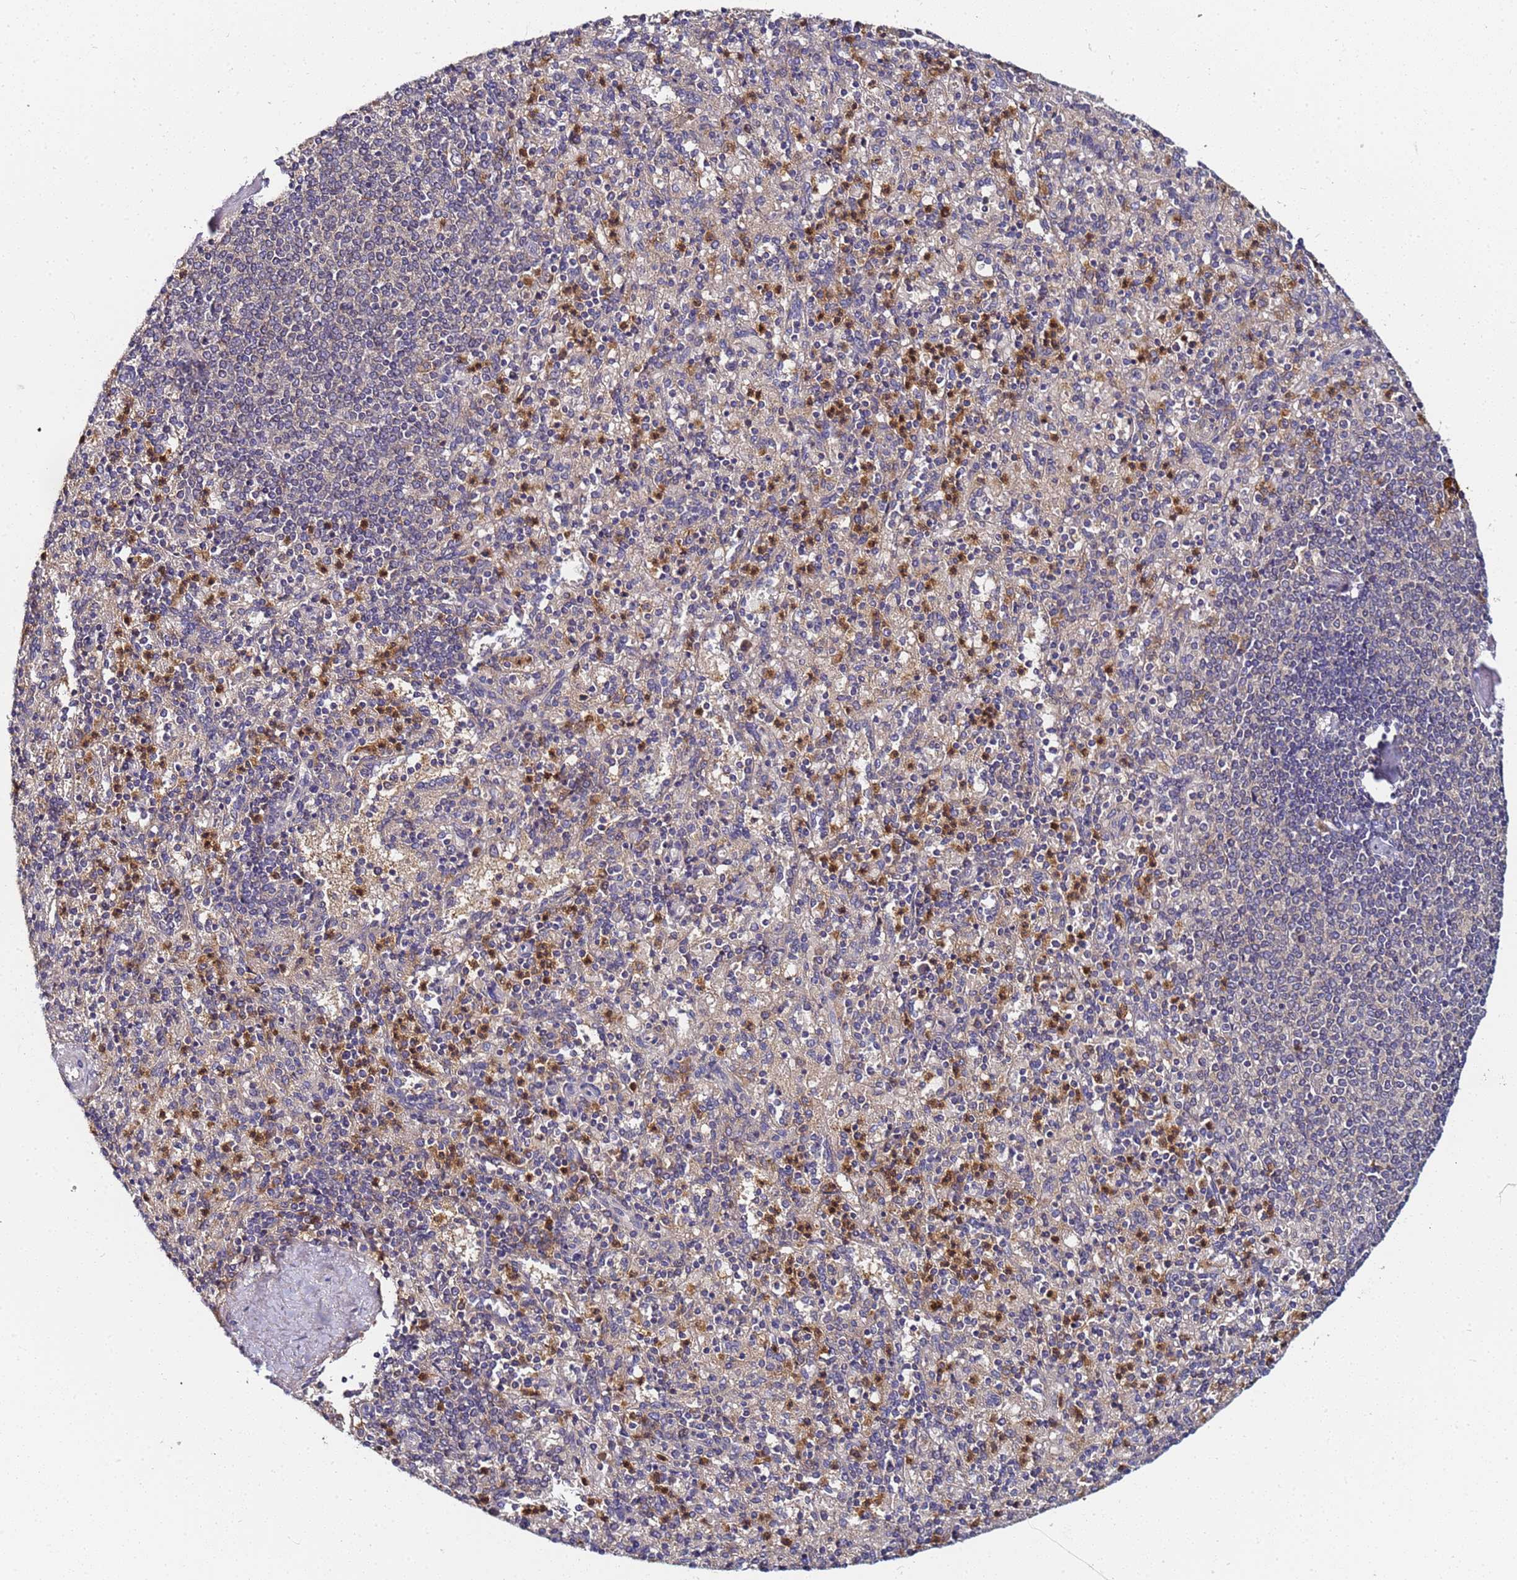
{"staining": {"intensity": "moderate", "quantity": "<25%", "location": "cytoplasmic/membranous"}, "tissue": "spleen", "cell_type": "Cells in red pulp", "image_type": "normal", "snomed": [{"axis": "morphology", "description": "Normal tissue, NOS"}, {"axis": "topography", "description": "Spleen"}], "caption": "Immunohistochemistry (IHC) (DAB) staining of normal spleen exhibits moderate cytoplasmic/membranous protein staining in approximately <25% of cells in red pulp.", "gene": "LRRC69", "patient": {"sex": "male", "age": 82}}